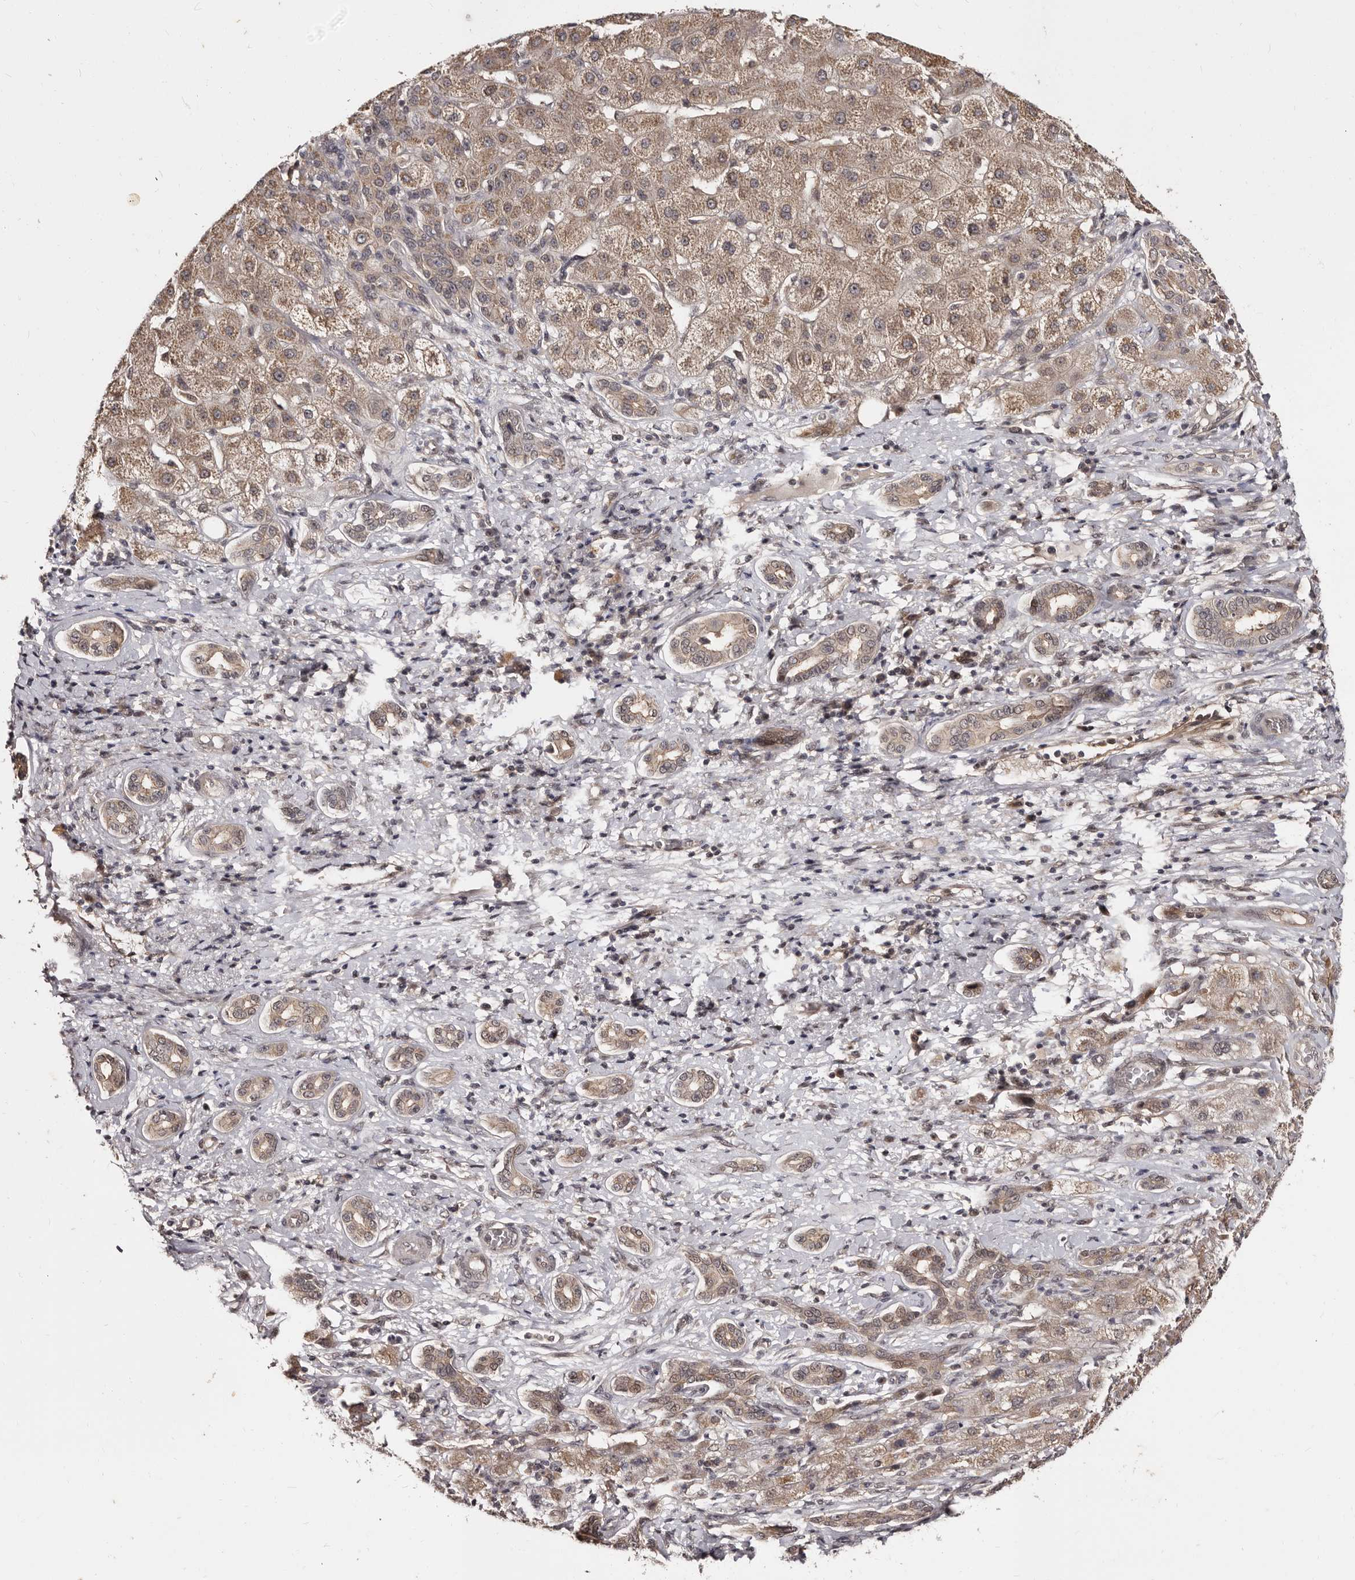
{"staining": {"intensity": "weak", "quantity": "<25%", "location": "cytoplasmic/membranous,nuclear"}, "tissue": "liver cancer", "cell_type": "Tumor cells", "image_type": "cancer", "snomed": [{"axis": "morphology", "description": "Carcinoma, Hepatocellular, NOS"}, {"axis": "topography", "description": "Liver"}], "caption": "High power microscopy histopathology image of an IHC photomicrograph of liver cancer (hepatocellular carcinoma), revealing no significant expression in tumor cells.", "gene": "TBC1D22B", "patient": {"sex": "male", "age": 65}}